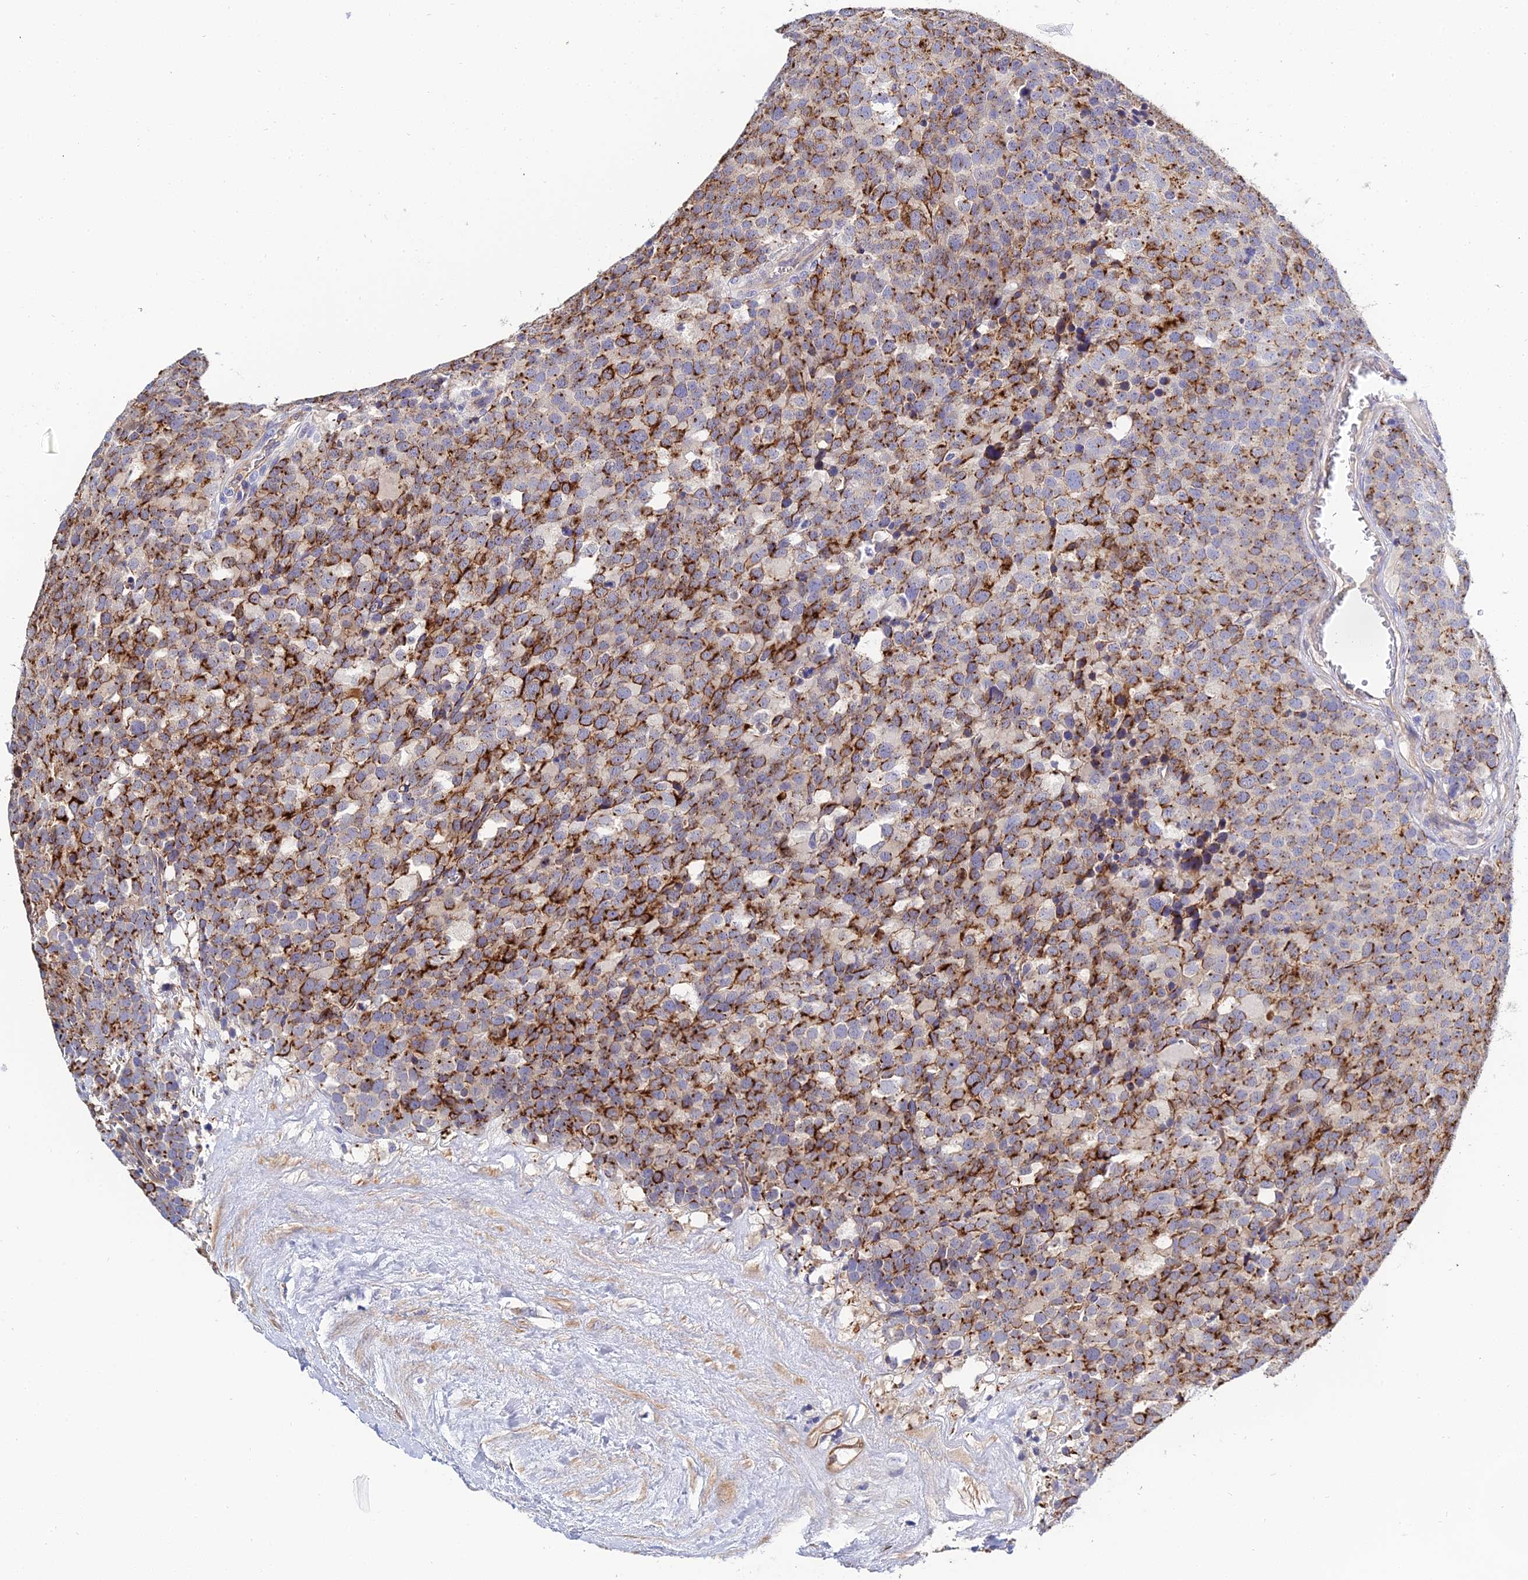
{"staining": {"intensity": "strong", "quantity": ">75%", "location": "cytoplasmic/membranous"}, "tissue": "testis cancer", "cell_type": "Tumor cells", "image_type": "cancer", "snomed": [{"axis": "morphology", "description": "Seminoma, NOS"}, {"axis": "topography", "description": "Testis"}], "caption": "This photomicrograph reveals immunohistochemistry staining of seminoma (testis), with high strong cytoplasmic/membranous staining in approximately >75% of tumor cells.", "gene": "APOBEC3H", "patient": {"sex": "male", "age": 71}}